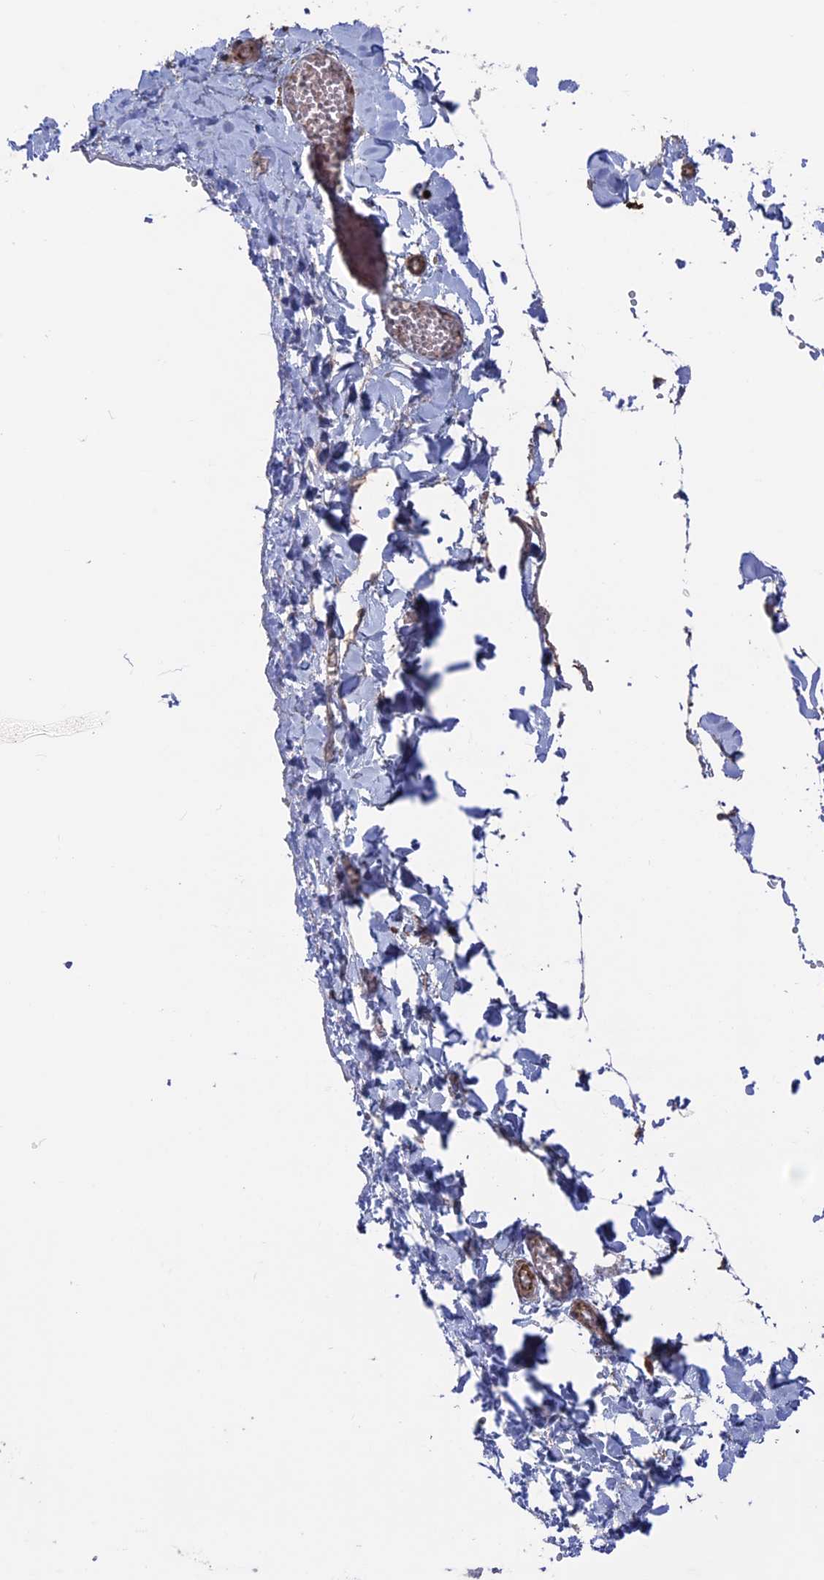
{"staining": {"intensity": "weak", "quantity": ">75%", "location": "cytoplasmic/membranous"}, "tissue": "adipose tissue", "cell_type": "Adipocytes", "image_type": "normal", "snomed": [{"axis": "morphology", "description": "Normal tissue, NOS"}, {"axis": "topography", "description": "Gallbladder"}, {"axis": "topography", "description": "Peripheral nerve tissue"}], "caption": "A brown stain labels weak cytoplasmic/membranous staining of a protein in adipocytes of benign adipose tissue. (Stains: DAB (3,3'-diaminobenzidine) in brown, nuclei in blue, Microscopy: brightfield microscopy at high magnification).", "gene": "PLA2G15", "patient": {"sex": "male", "age": 38}}